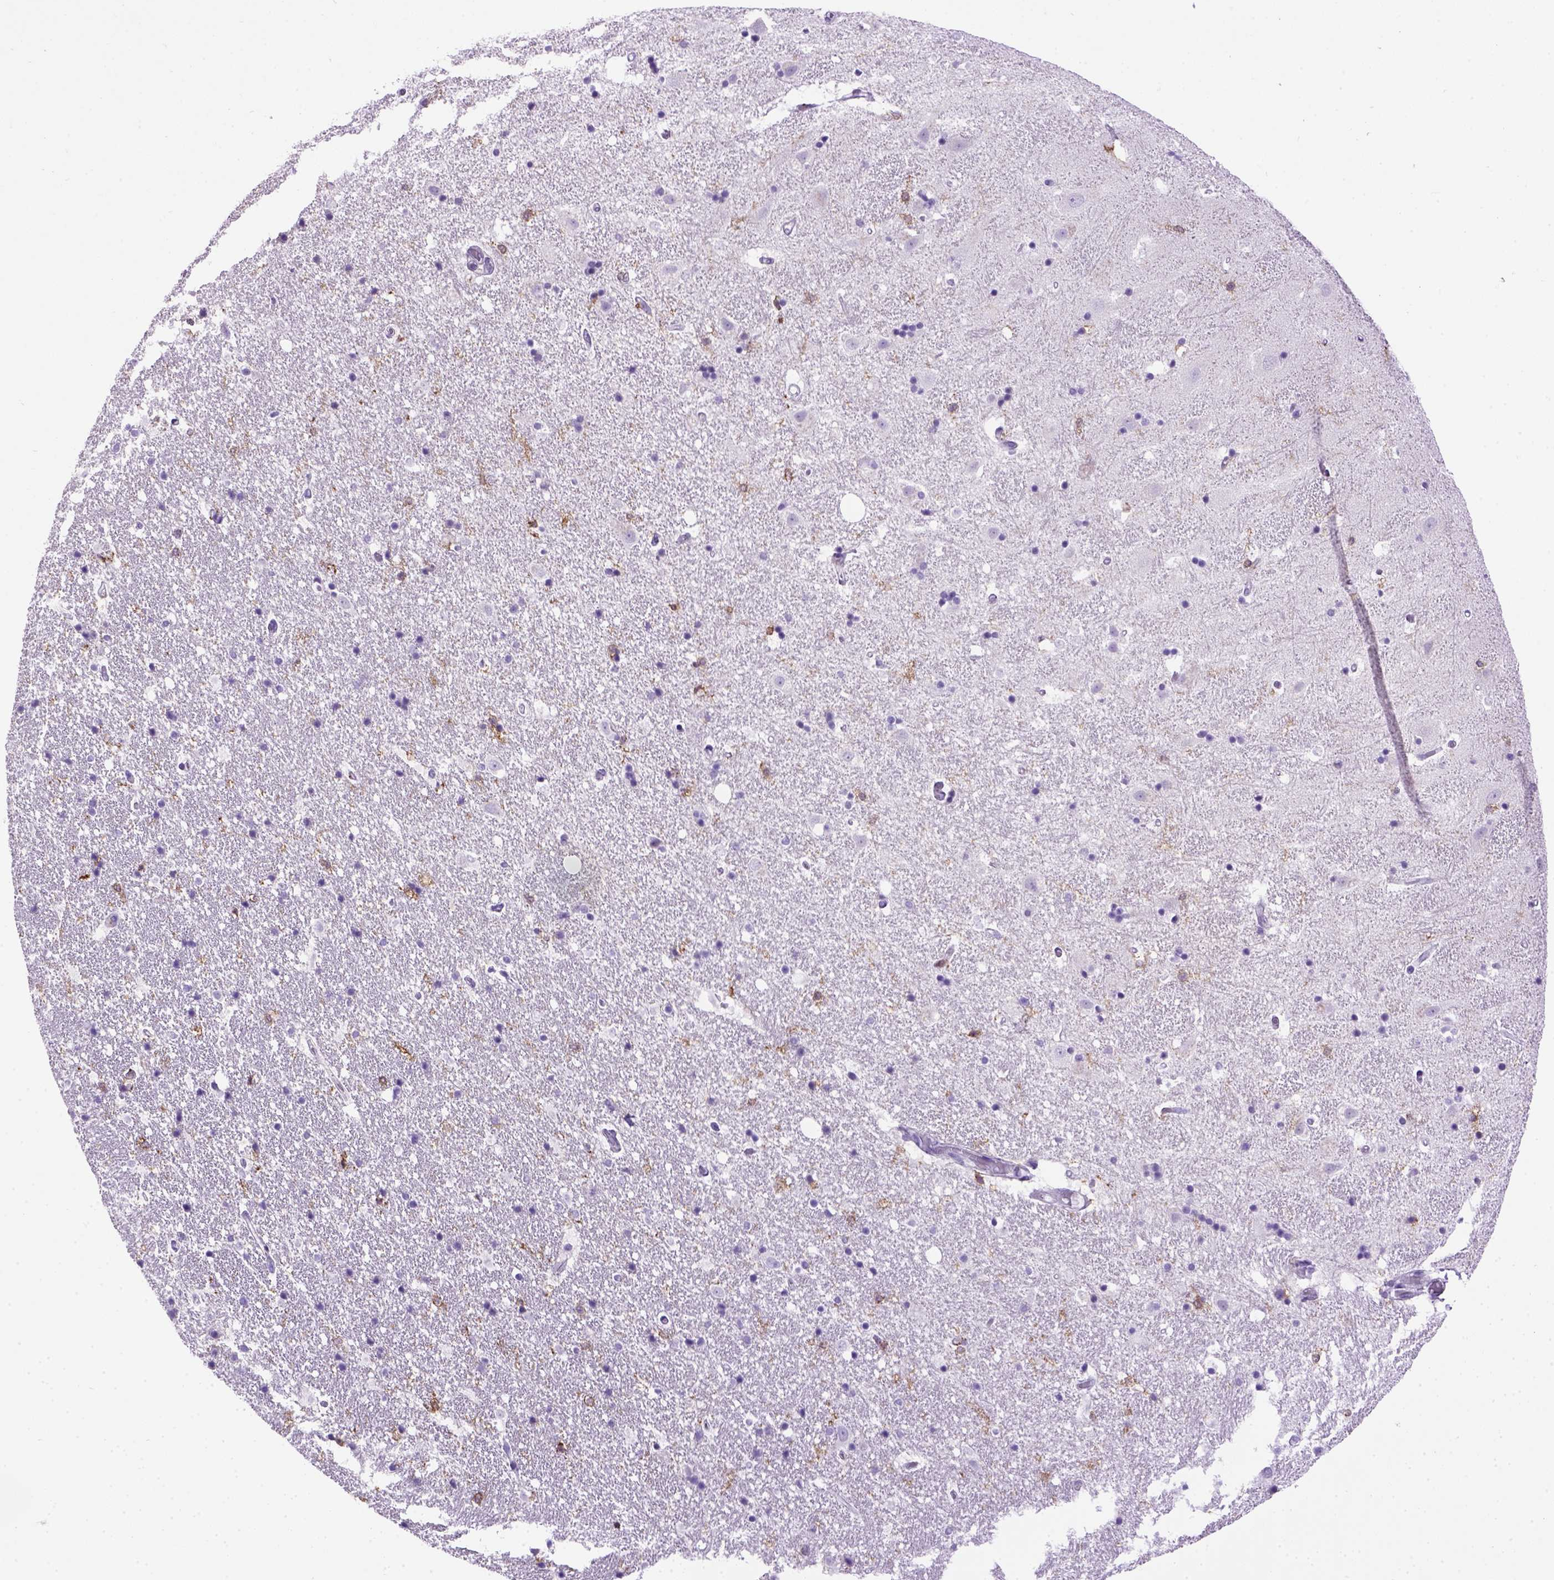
{"staining": {"intensity": "moderate", "quantity": "<25%", "location": "cytoplasmic/membranous"}, "tissue": "hippocampus", "cell_type": "Glial cells", "image_type": "normal", "snomed": [{"axis": "morphology", "description": "Normal tissue, NOS"}, {"axis": "topography", "description": "Hippocampus"}], "caption": "Glial cells exhibit low levels of moderate cytoplasmic/membranous positivity in approximately <25% of cells in benign human hippocampus. (Stains: DAB (3,3'-diaminobenzidine) in brown, nuclei in blue, Microscopy: brightfield microscopy at high magnification).", "gene": "ITGAX", "patient": {"sex": "male", "age": 49}}